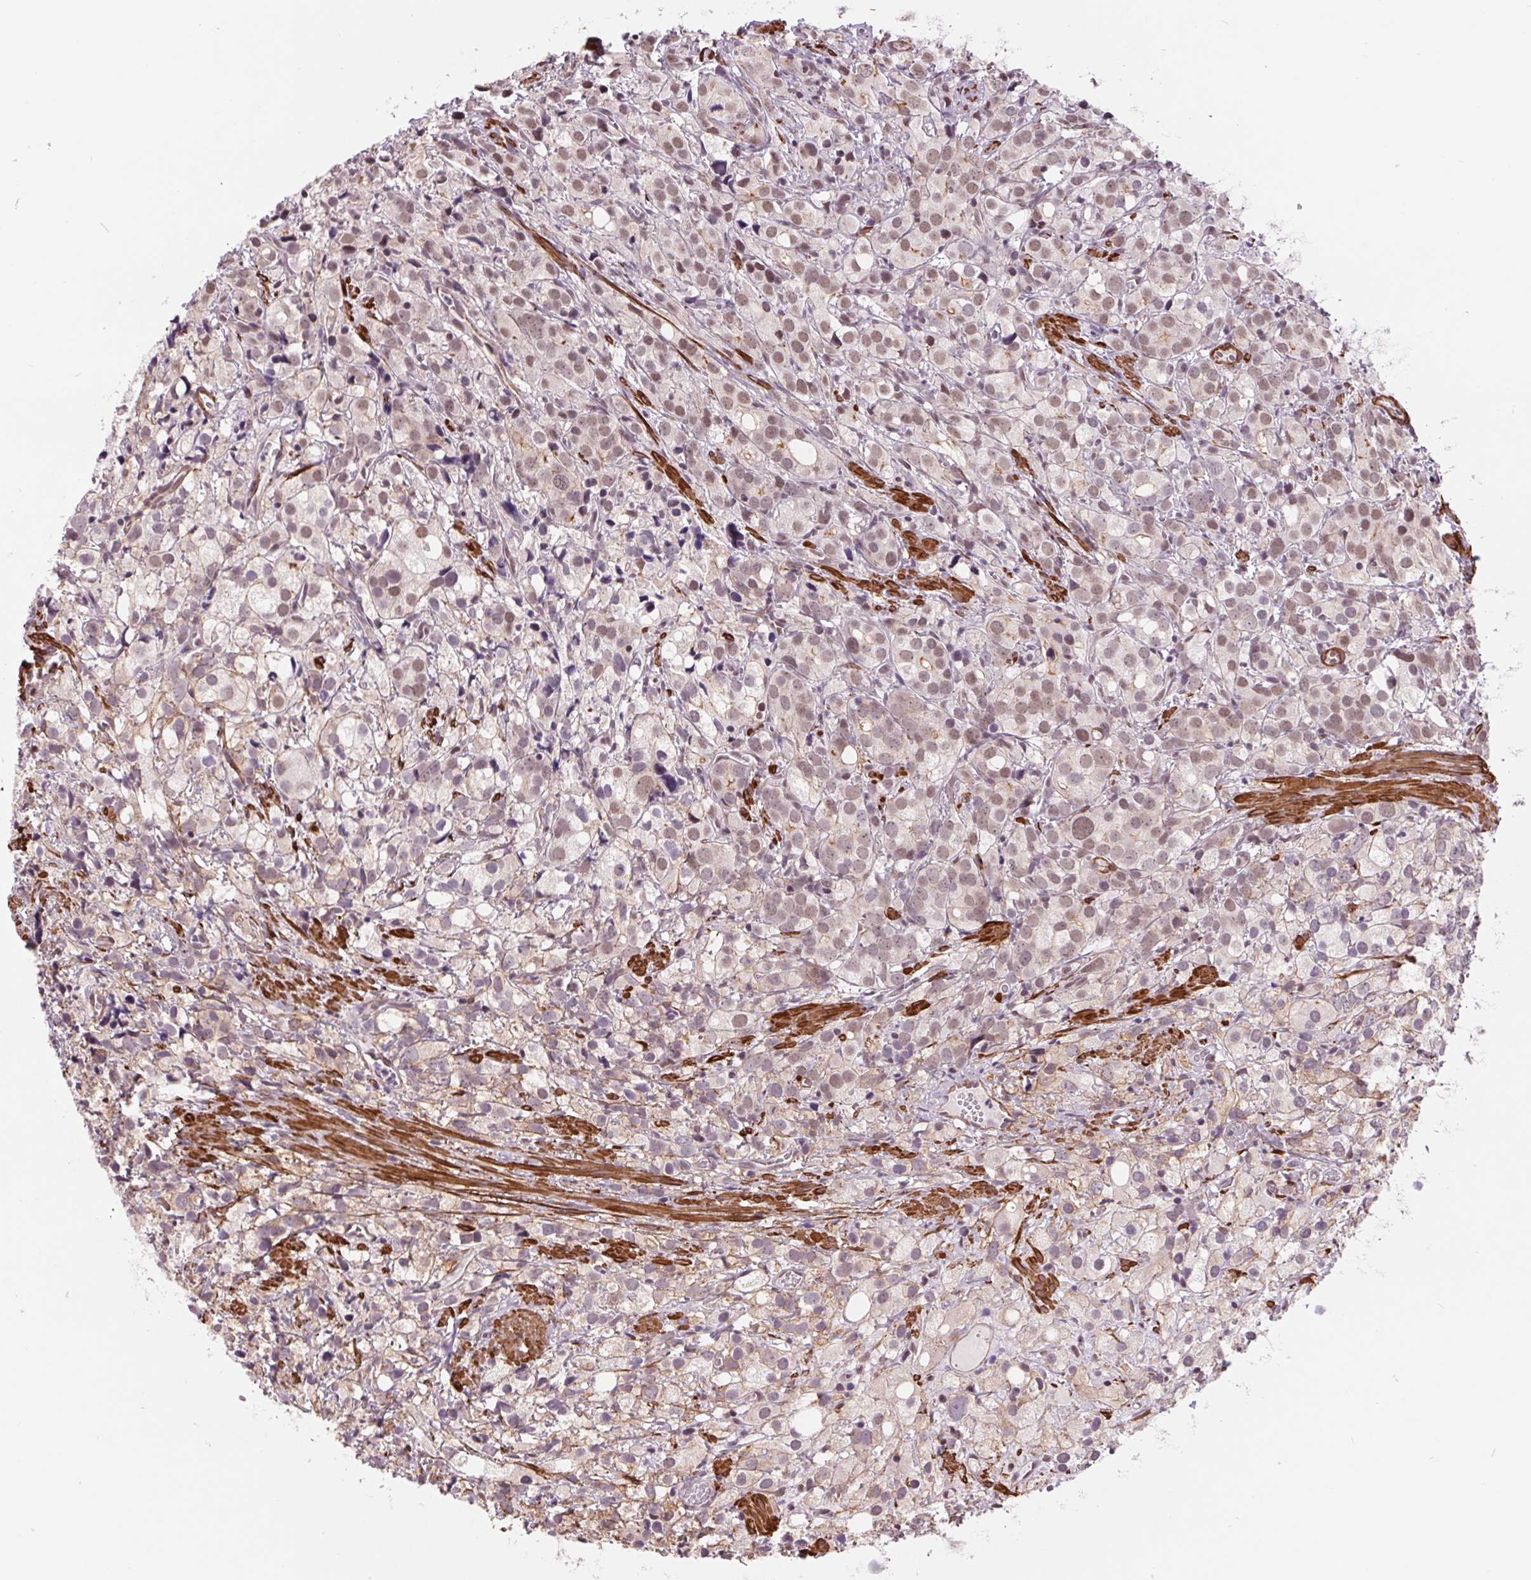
{"staining": {"intensity": "weak", "quantity": "25%-75%", "location": "cytoplasmic/membranous,nuclear"}, "tissue": "prostate cancer", "cell_type": "Tumor cells", "image_type": "cancer", "snomed": [{"axis": "morphology", "description": "Adenocarcinoma, High grade"}, {"axis": "topography", "description": "Prostate"}], "caption": "Approximately 25%-75% of tumor cells in human prostate high-grade adenocarcinoma exhibit weak cytoplasmic/membranous and nuclear protein staining as visualized by brown immunohistochemical staining.", "gene": "BCAT1", "patient": {"sex": "male", "age": 86}}